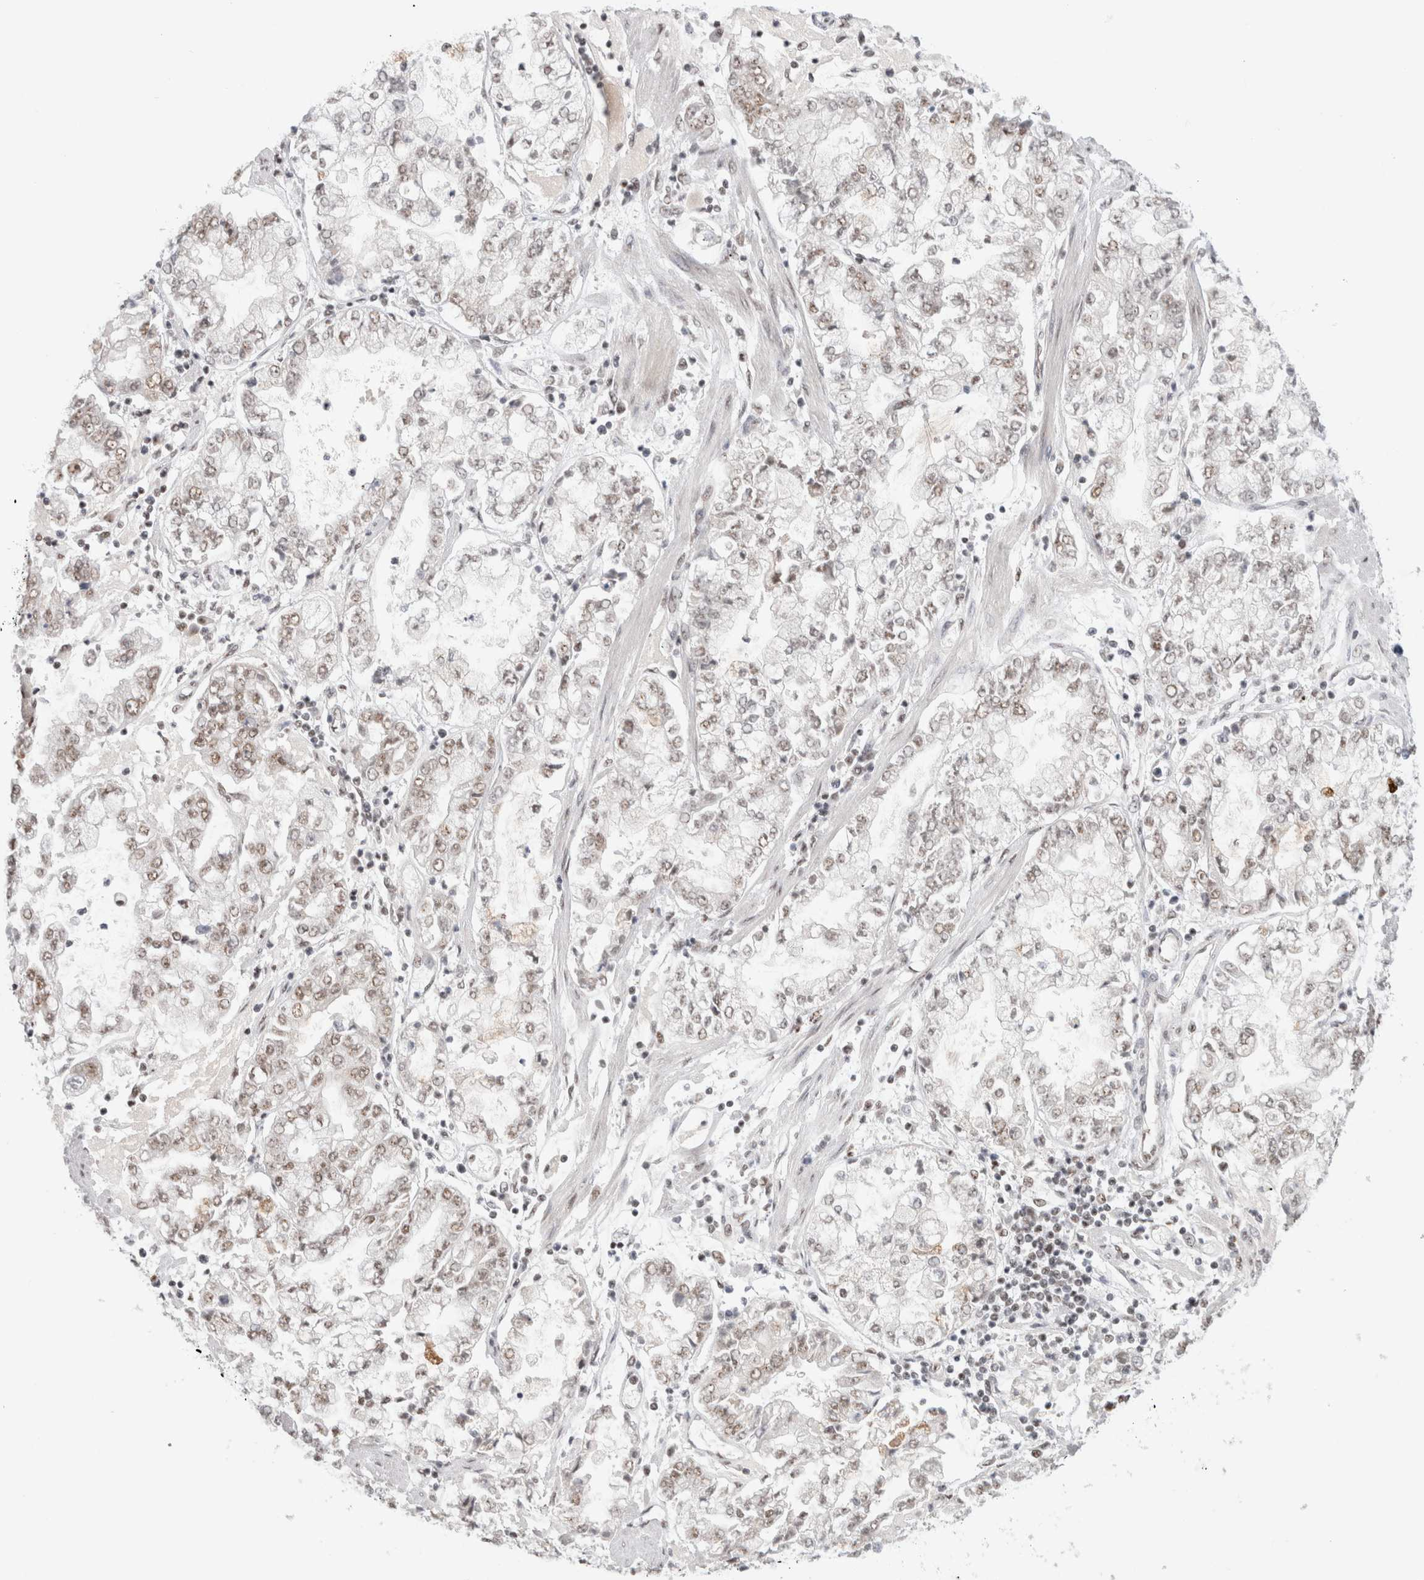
{"staining": {"intensity": "weak", "quantity": "25%-75%", "location": "nuclear"}, "tissue": "stomach cancer", "cell_type": "Tumor cells", "image_type": "cancer", "snomed": [{"axis": "morphology", "description": "Adenocarcinoma, NOS"}, {"axis": "topography", "description": "Stomach"}], "caption": "This is an image of immunohistochemistry staining of stomach adenocarcinoma, which shows weak expression in the nuclear of tumor cells.", "gene": "TRMT12", "patient": {"sex": "male", "age": 76}}